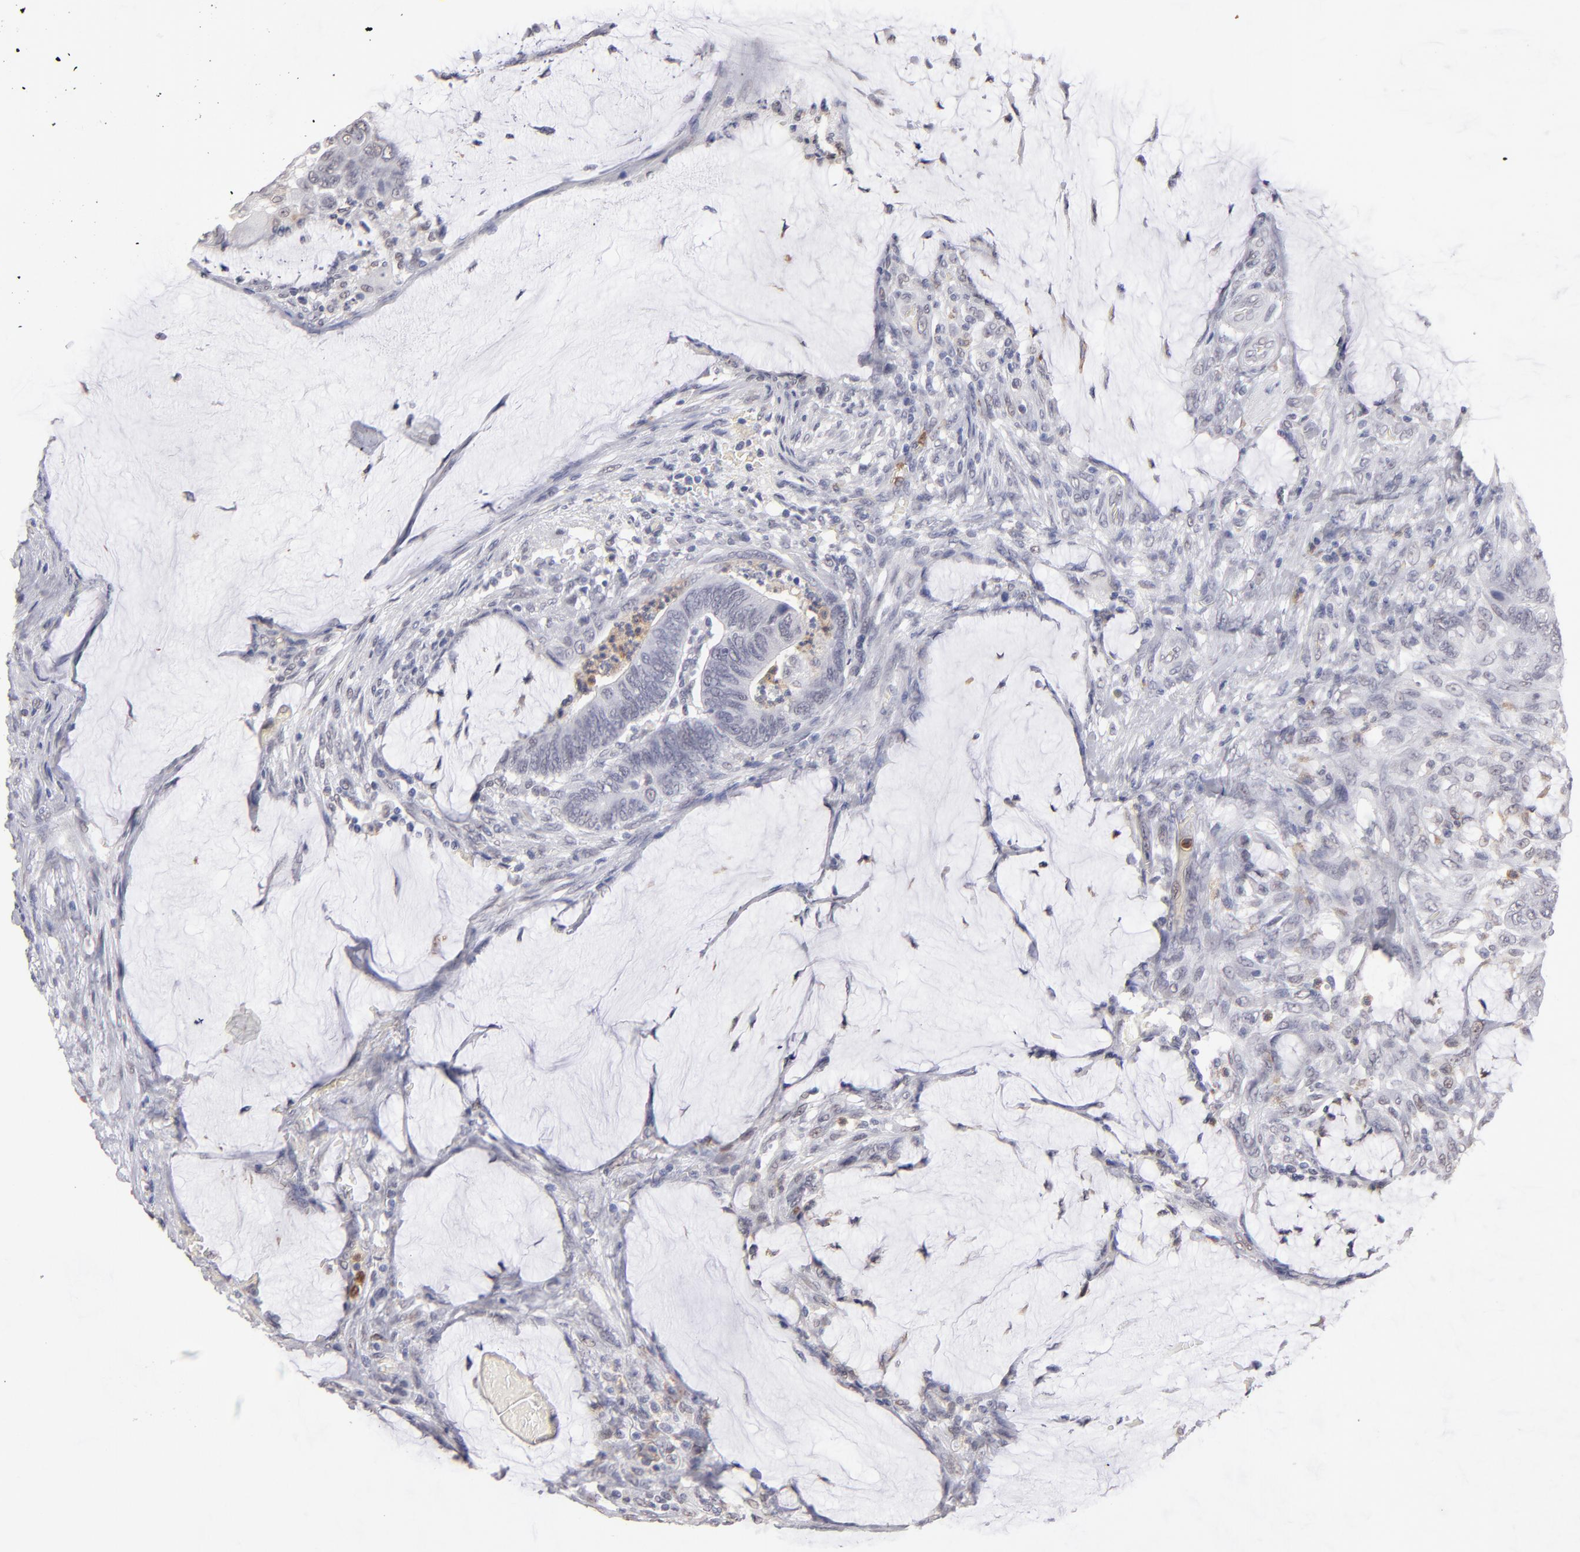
{"staining": {"intensity": "negative", "quantity": "none", "location": "none"}, "tissue": "colorectal cancer", "cell_type": "Tumor cells", "image_type": "cancer", "snomed": [{"axis": "morphology", "description": "Normal tissue, NOS"}, {"axis": "morphology", "description": "Adenocarcinoma, NOS"}, {"axis": "topography", "description": "Rectum"}], "caption": "Immunohistochemistry image of adenocarcinoma (colorectal) stained for a protein (brown), which demonstrates no staining in tumor cells.", "gene": "MGAM", "patient": {"sex": "male", "age": 92}}